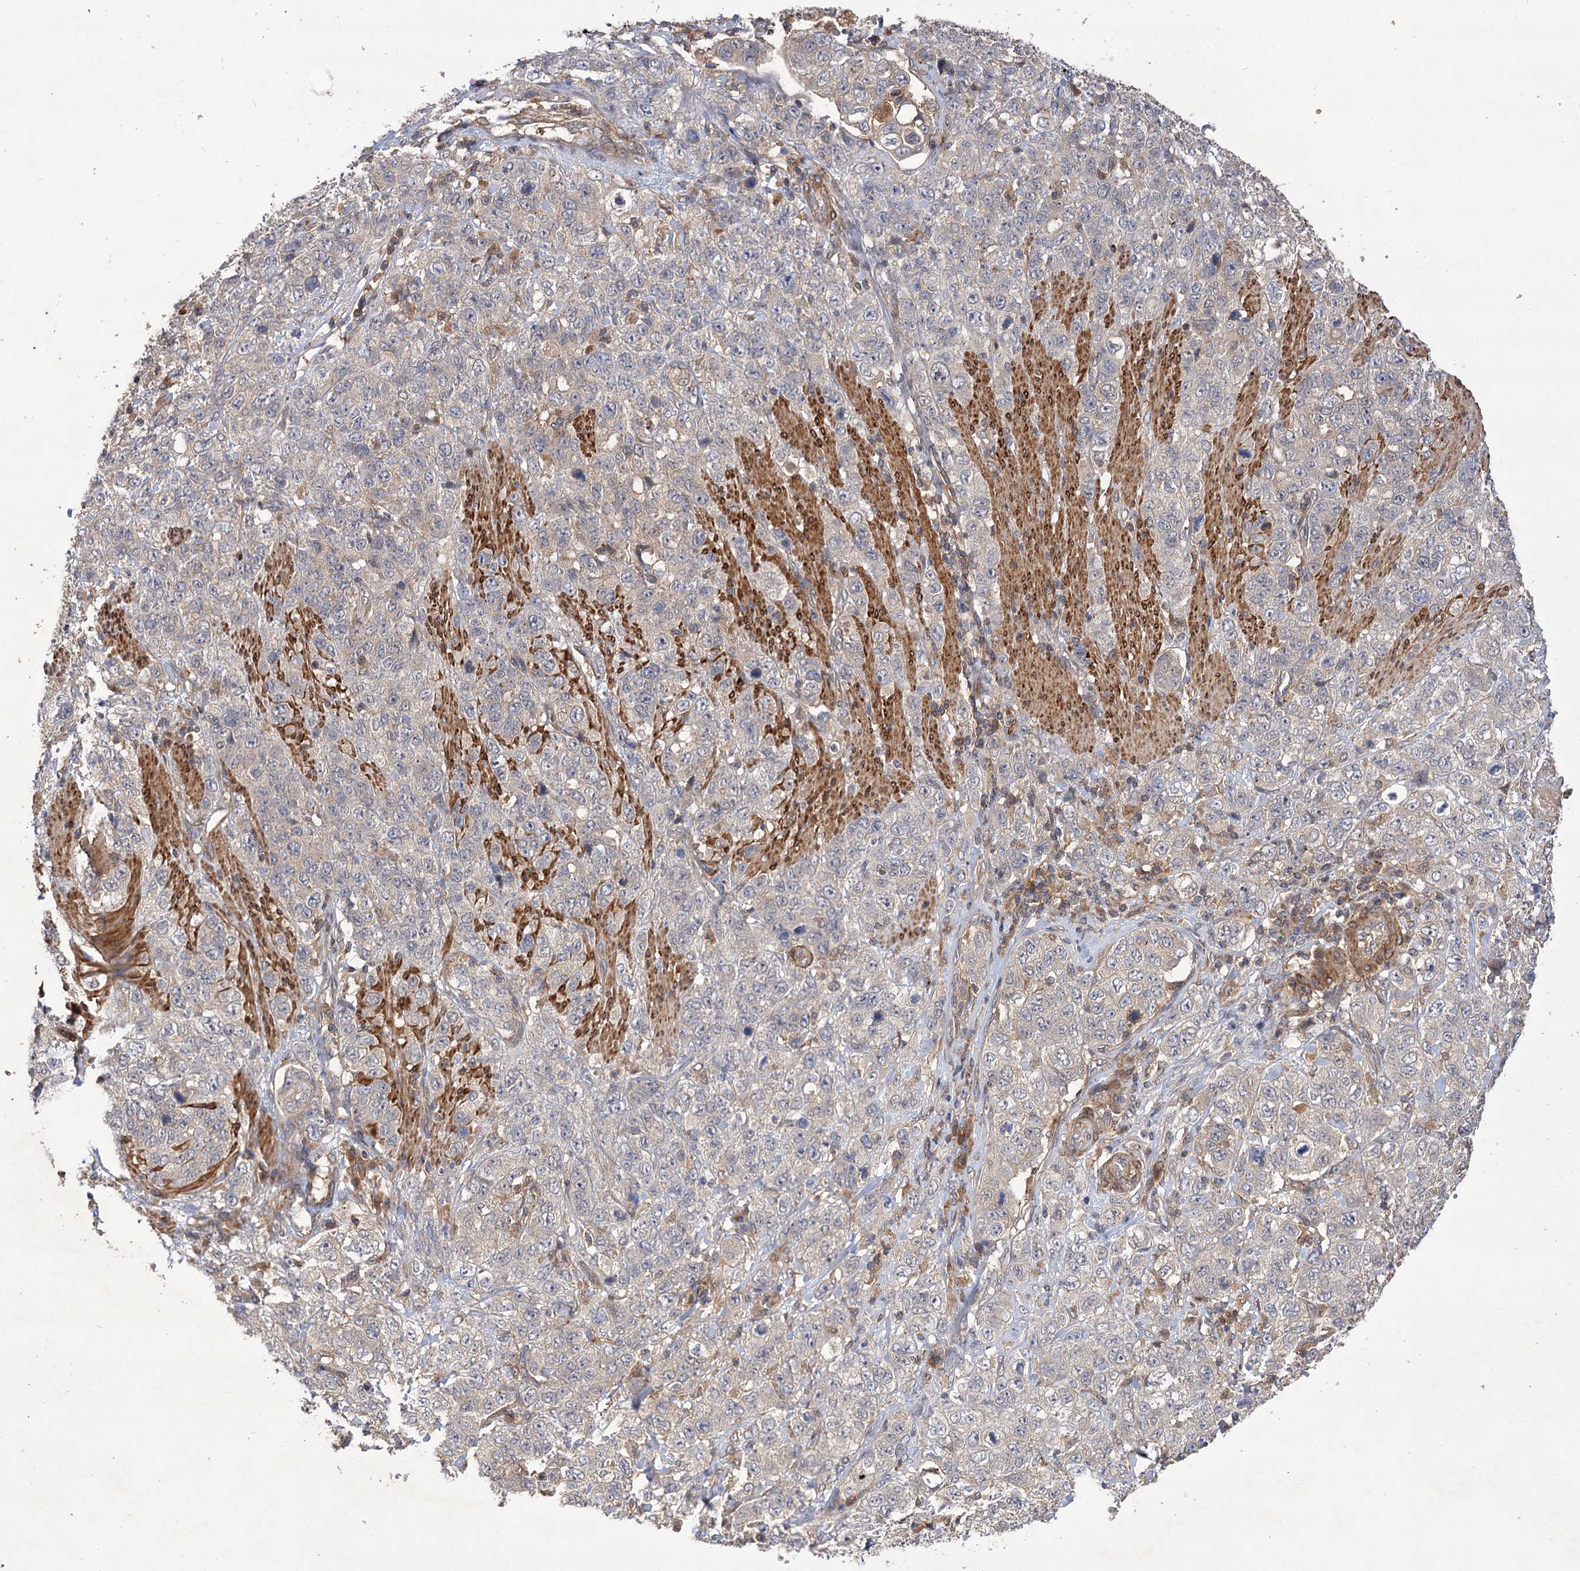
{"staining": {"intensity": "negative", "quantity": "none", "location": "none"}, "tissue": "stomach cancer", "cell_type": "Tumor cells", "image_type": "cancer", "snomed": [{"axis": "morphology", "description": "Adenocarcinoma, NOS"}, {"axis": "topography", "description": "Stomach"}], "caption": "High power microscopy histopathology image of an immunohistochemistry image of stomach adenocarcinoma, revealing no significant staining in tumor cells.", "gene": "FBXW8", "patient": {"sex": "male", "age": 48}}